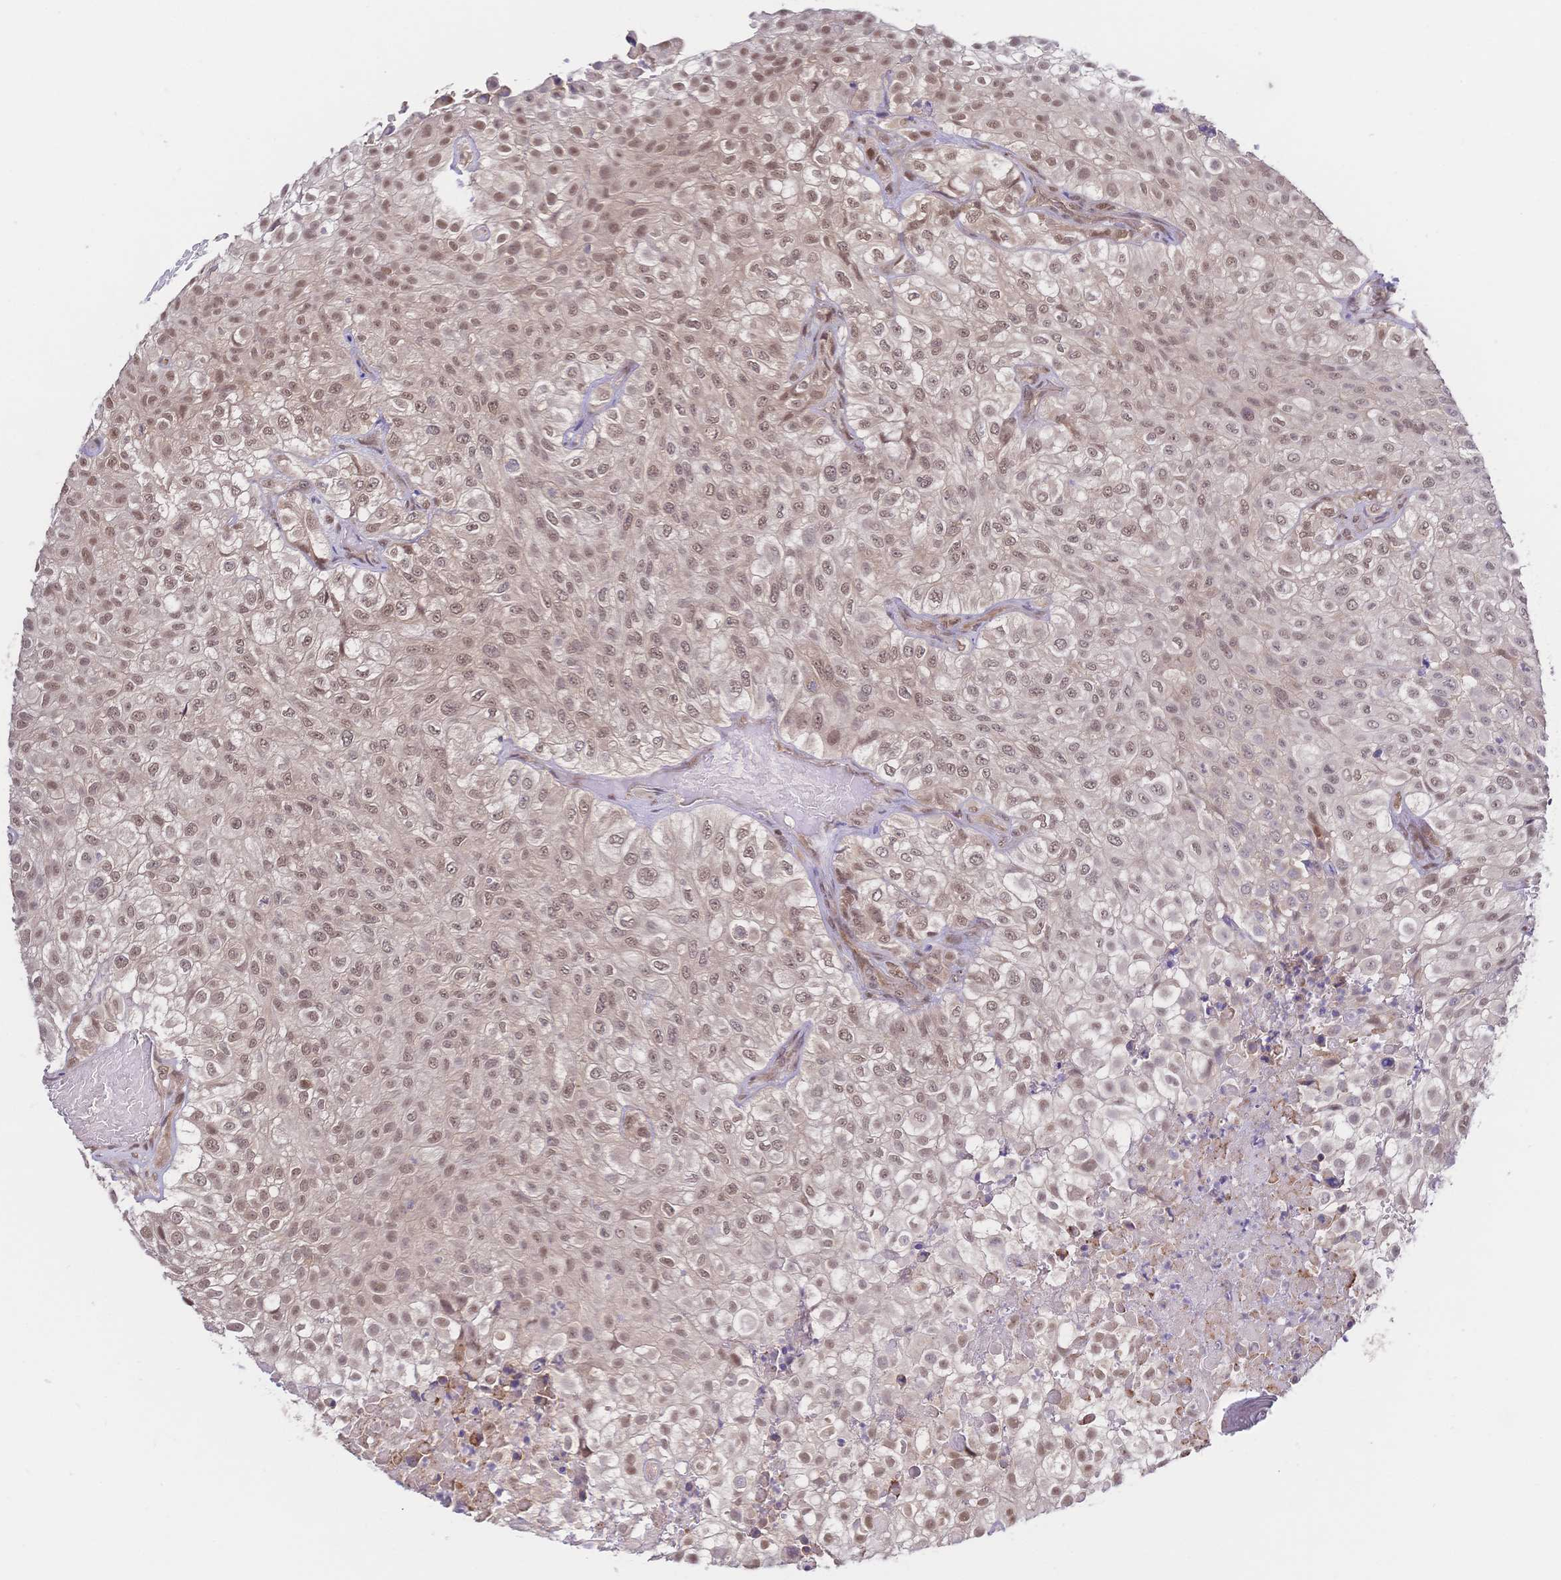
{"staining": {"intensity": "moderate", "quantity": ">75%", "location": "nuclear"}, "tissue": "urothelial cancer", "cell_type": "Tumor cells", "image_type": "cancer", "snomed": [{"axis": "morphology", "description": "Urothelial carcinoma, High grade"}, {"axis": "topography", "description": "Urinary bladder"}], "caption": "Protein expression analysis of human urothelial cancer reveals moderate nuclear expression in about >75% of tumor cells. (DAB IHC, brown staining for protein, blue staining for nuclei).", "gene": "LMO4", "patient": {"sex": "male", "age": 56}}